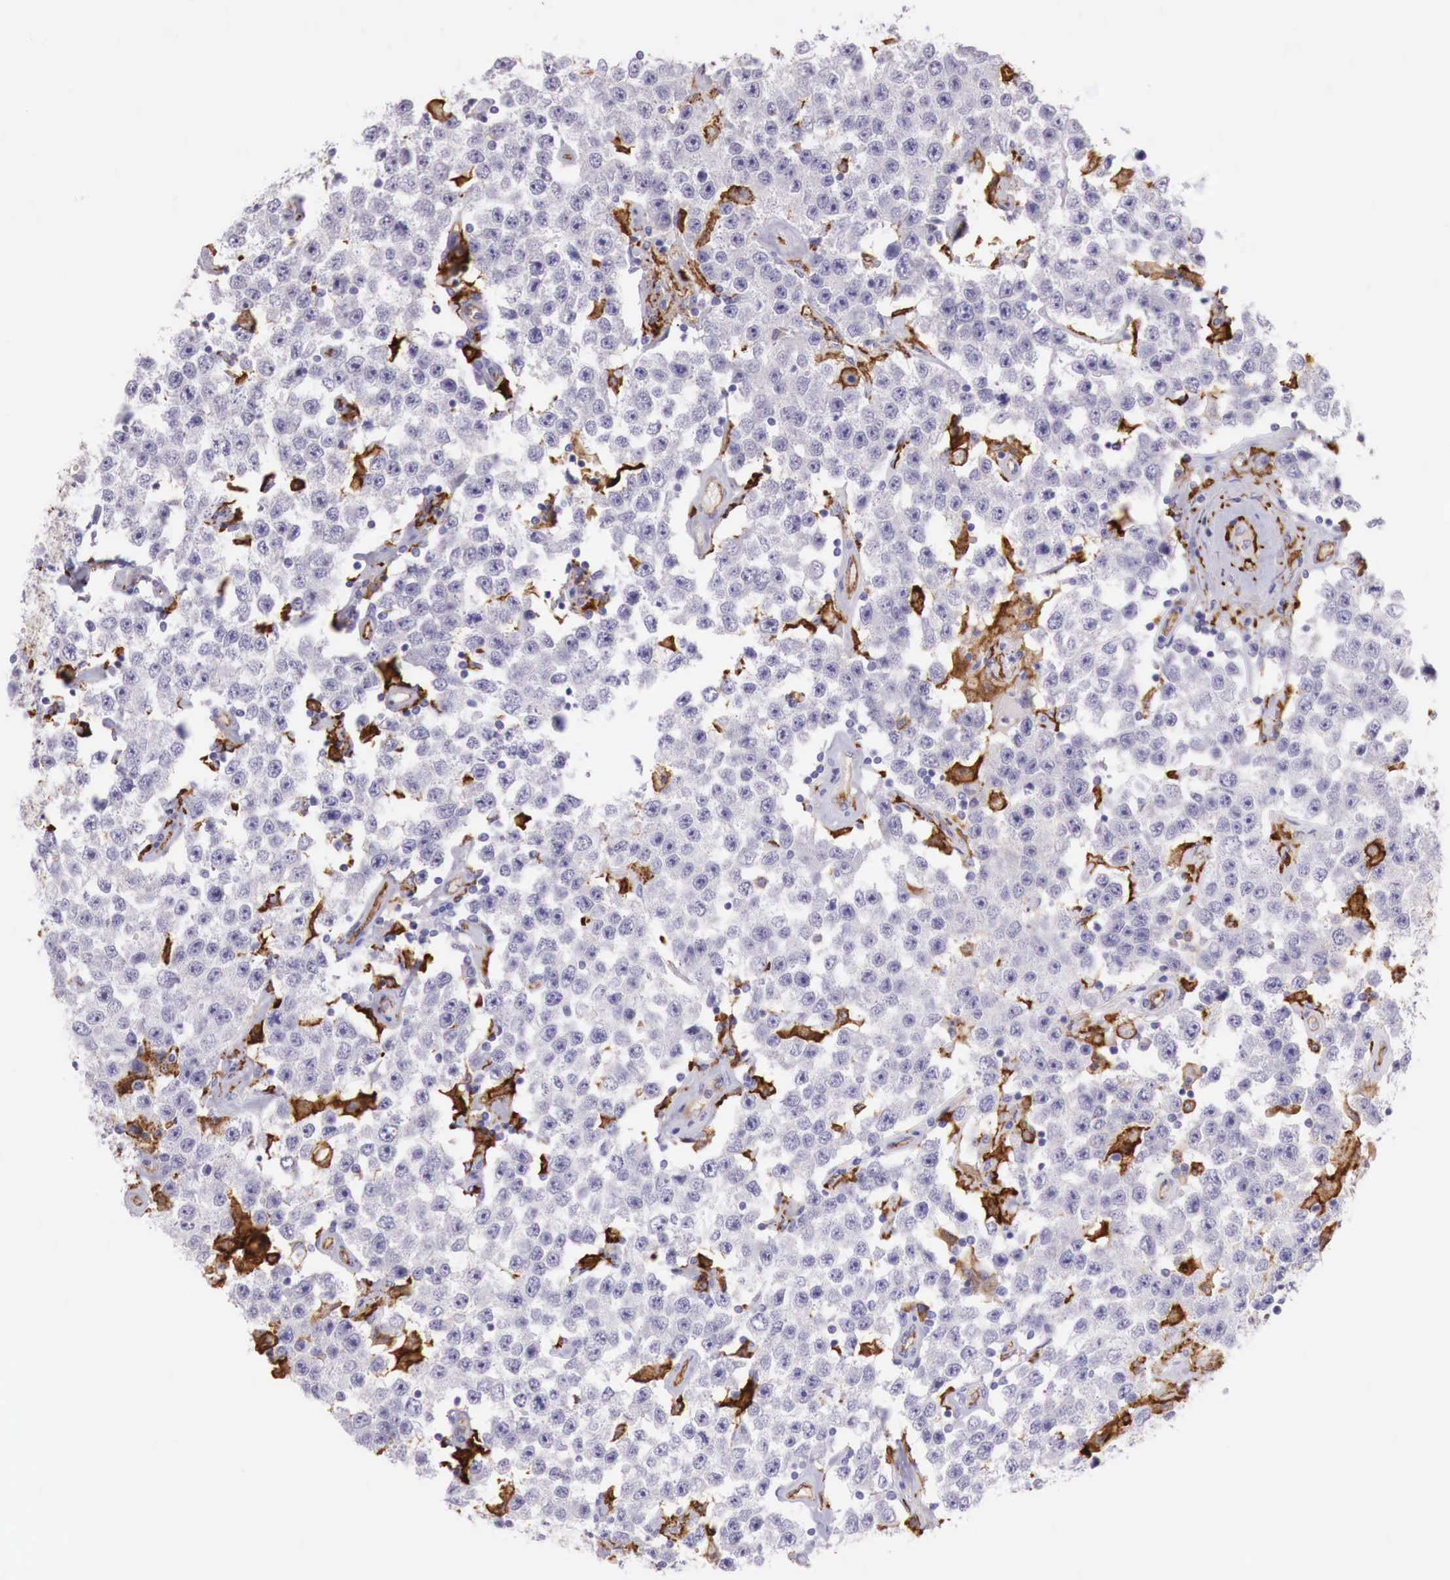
{"staining": {"intensity": "negative", "quantity": "none", "location": "none"}, "tissue": "testis cancer", "cell_type": "Tumor cells", "image_type": "cancer", "snomed": [{"axis": "morphology", "description": "Seminoma, NOS"}, {"axis": "topography", "description": "Testis"}], "caption": "The photomicrograph reveals no significant positivity in tumor cells of seminoma (testis).", "gene": "MSR1", "patient": {"sex": "male", "age": 52}}